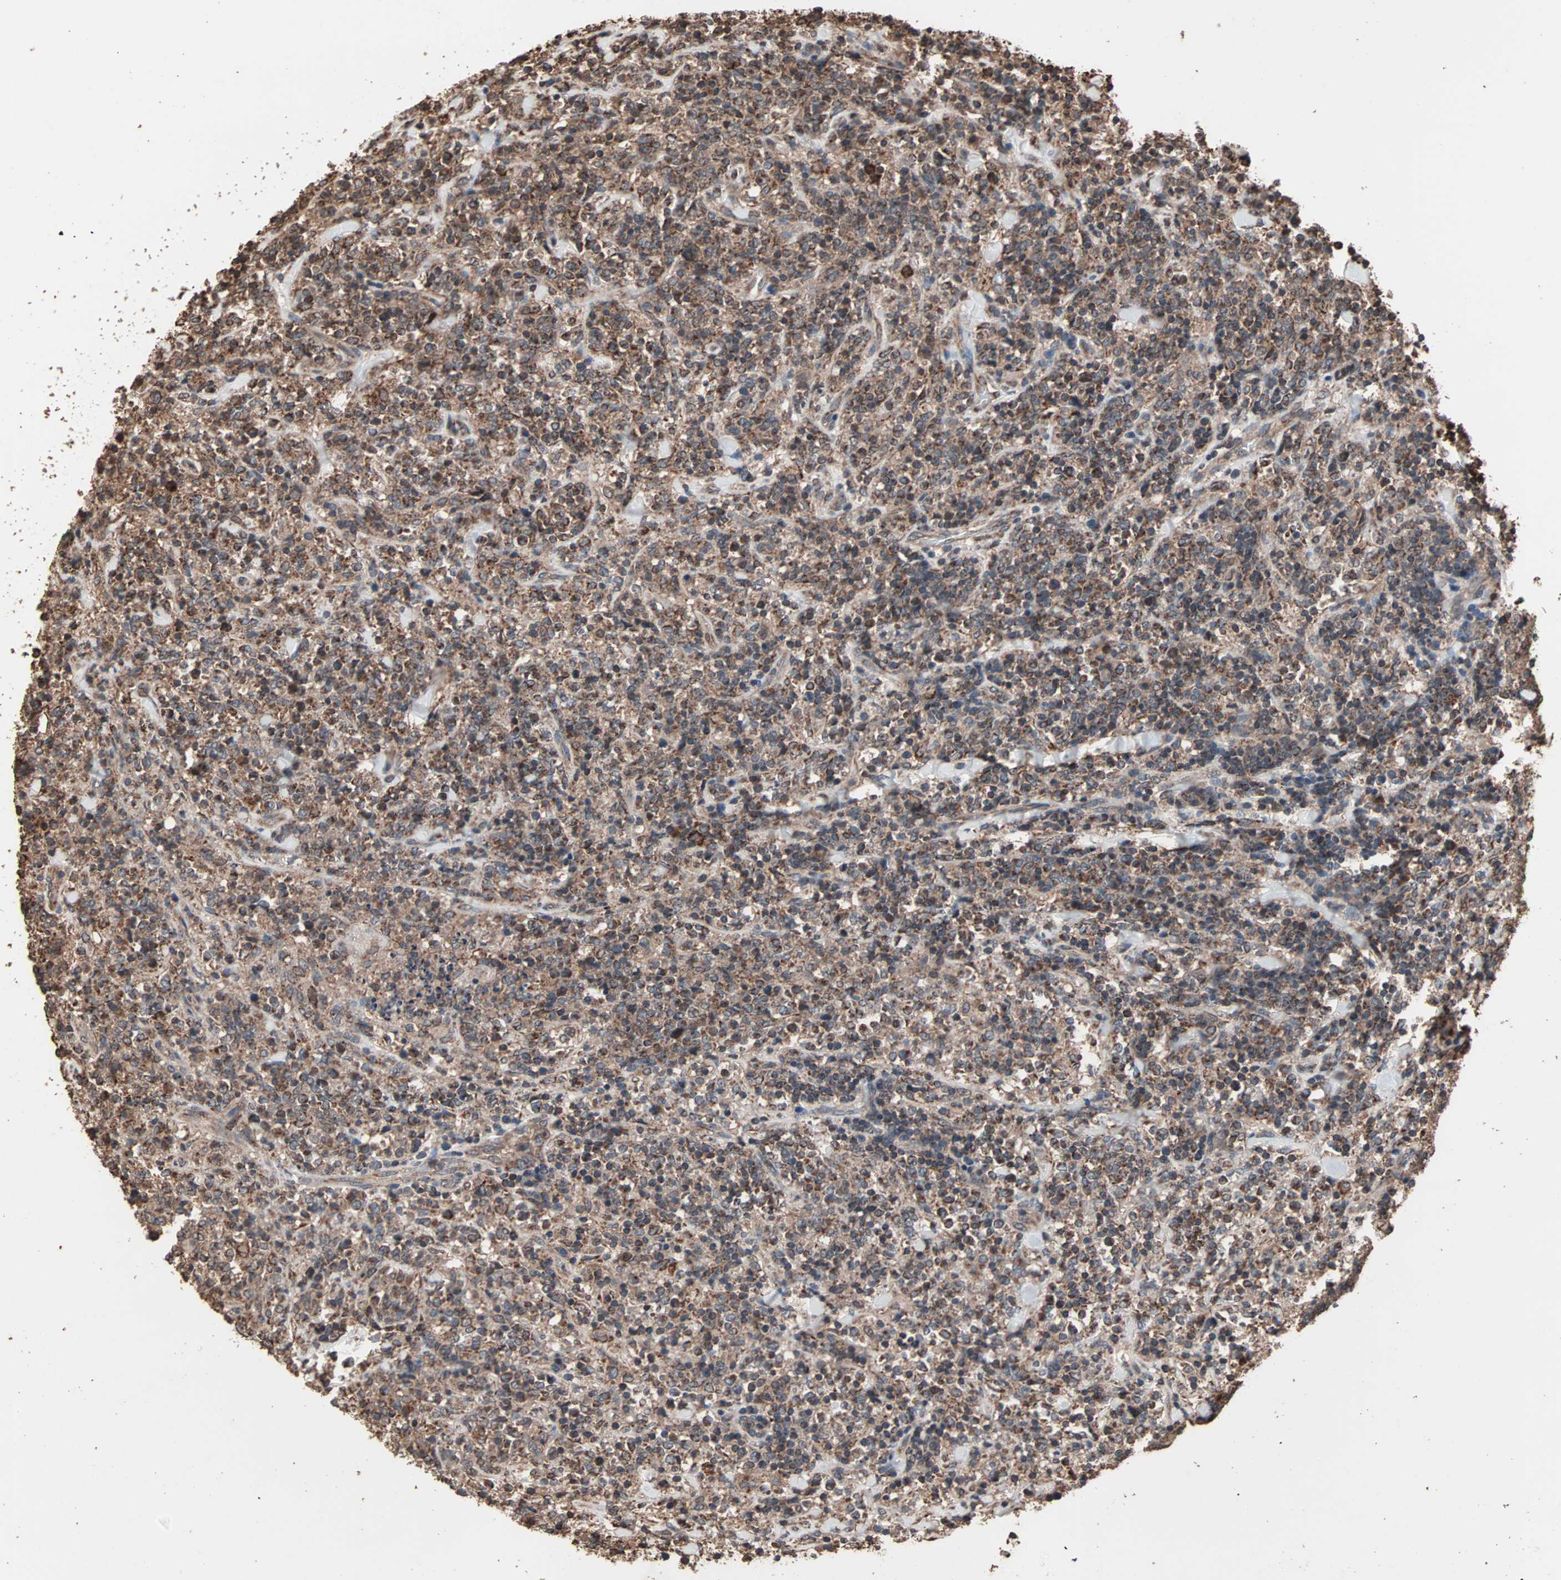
{"staining": {"intensity": "moderate", "quantity": ">75%", "location": "cytoplasmic/membranous"}, "tissue": "lymphoma", "cell_type": "Tumor cells", "image_type": "cancer", "snomed": [{"axis": "morphology", "description": "Malignant lymphoma, non-Hodgkin's type, High grade"}, {"axis": "topography", "description": "Soft tissue"}], "caption": "The immunohistochemical stain highlights moderate cytoplasmic/membranous positivity in tumor cells of lymphoma tissue.", "gene": "MRPL2", "patient": {"sex": "male", "age": 18}}